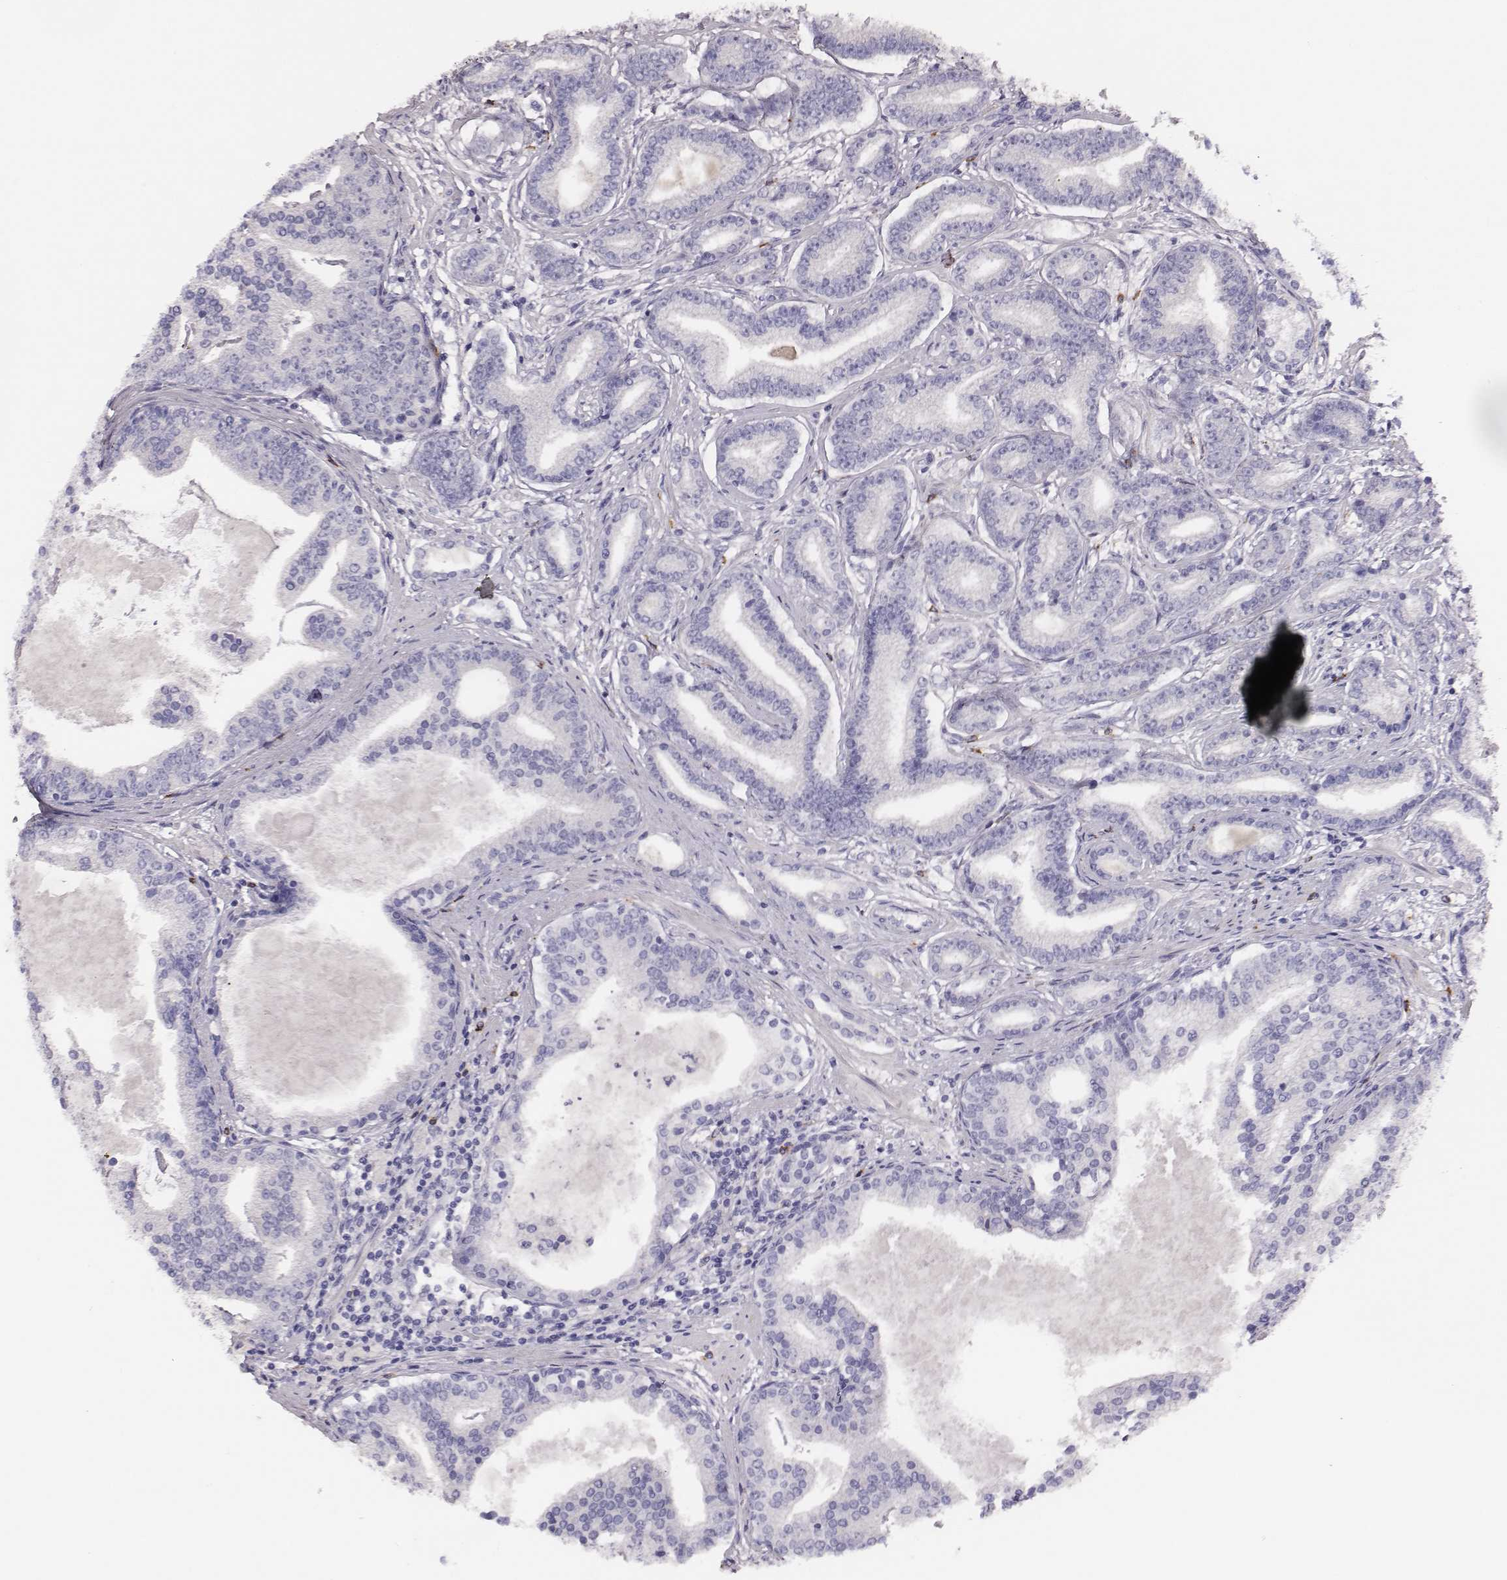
{"staining": {"intensity": "negative", "quantity": "none", "location": "none"}, "tissue": "prostate cancer", "cell_type": "Tumor cells", "image_type": "cancer", "snomed": [{"axis": "morphology", "description": "Adenocarcinoma, NOS"}, {"axis": "topography", "description": "Prostate"}], "caption": "The histopathology image displays no staining of tumor cells in prostate adenocarcinoma.", "gene": "P2RY10", "patient": {"sex": "male", "age": 64}}